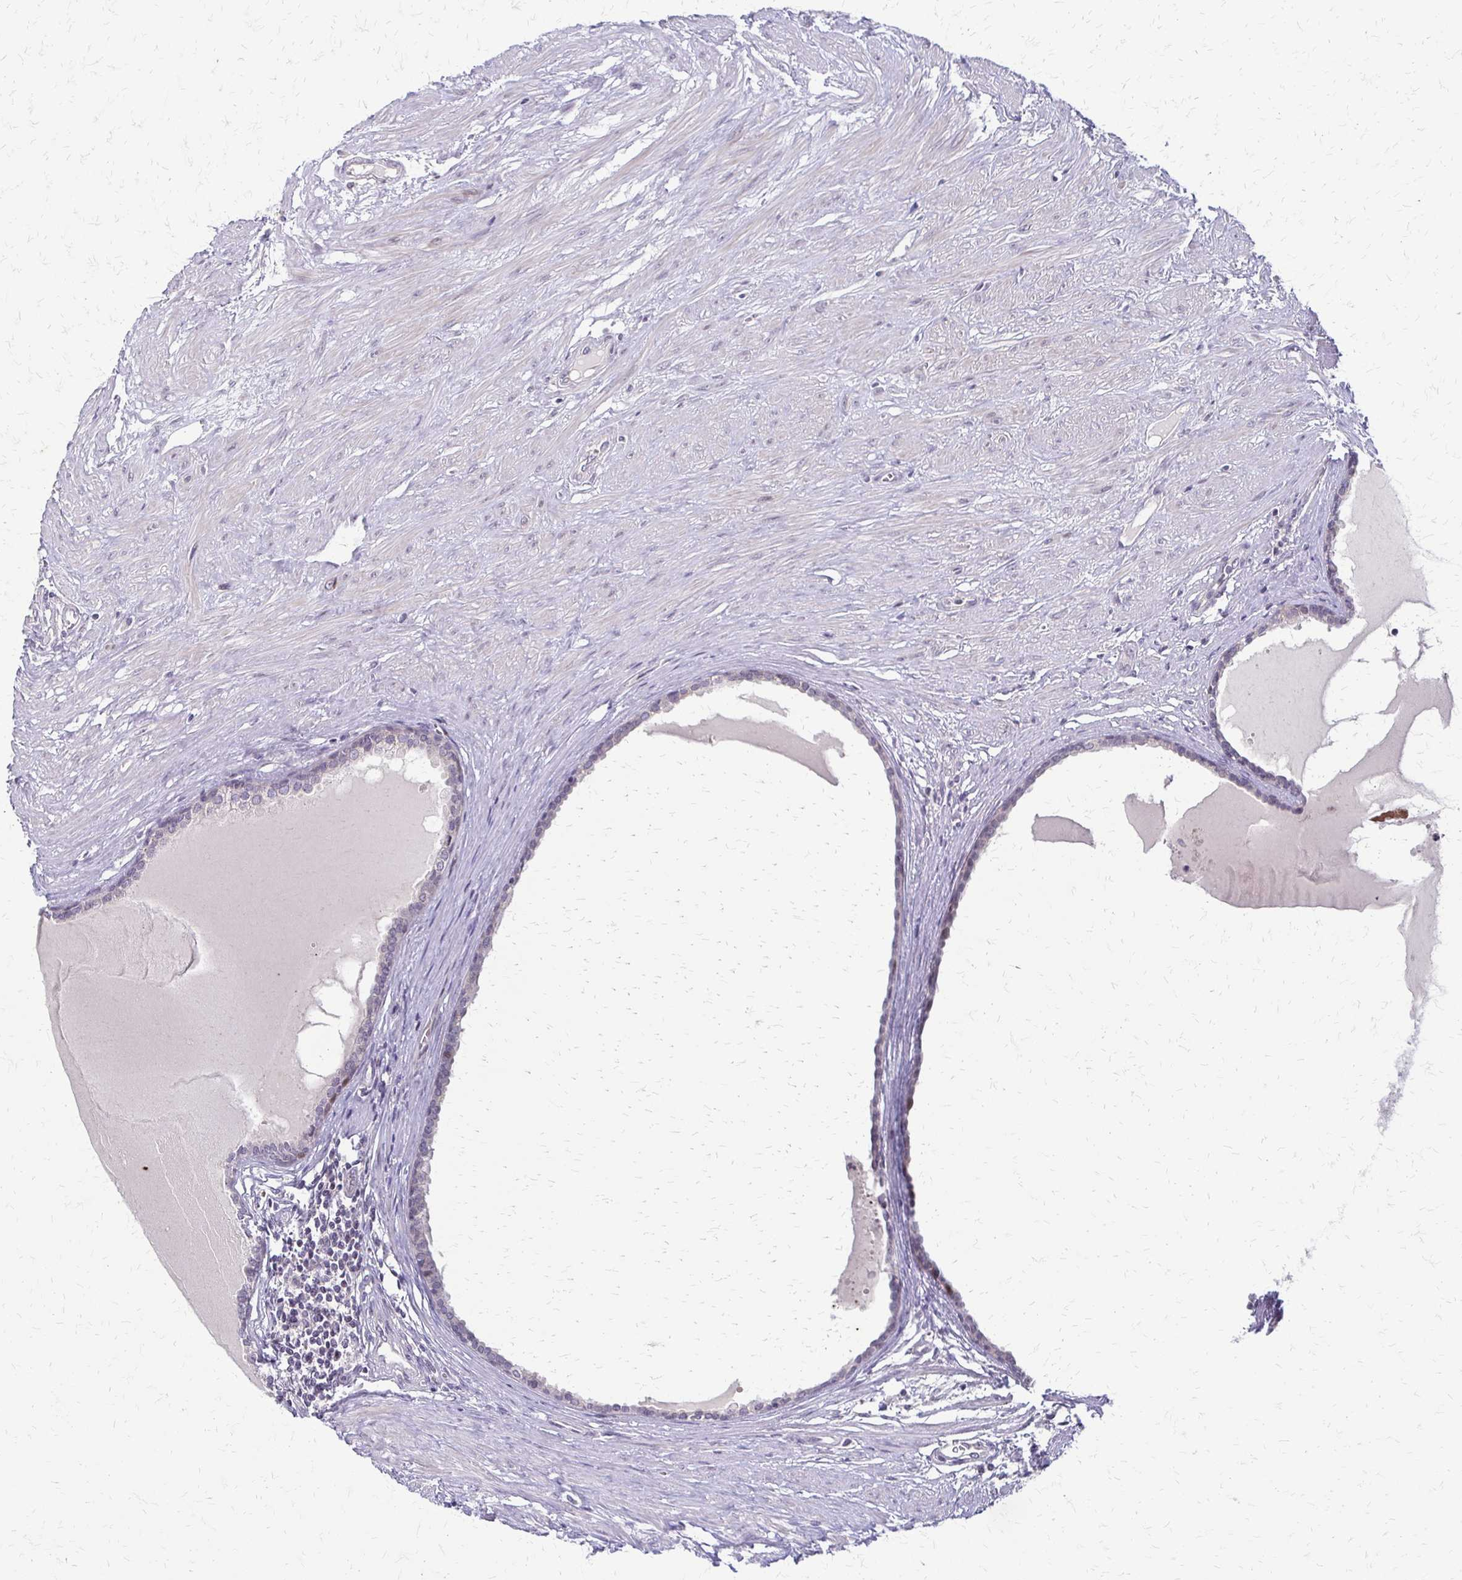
{"staining": {"intensity": "negative", "quantity": "none", "location": "none"}, "tissue": "prostate", "cell_type": "Glandular cells", "image_type": "normal", "snomed": [{"axis": "morphology", "description": "Normal tissue, NOS"}, {"axis": "topography", "description": "Prostate"}, {"axis": "topography", "description": "Peripheral nerve tissue"}], "caption": "The image demonstrates no significant expression in glandular cells of prostate. (Brightfield microscopy of DAB (3,3'-diaminobenzidine) immunohistochemistry at high magnification).", "gene": "TRIR", "patient": {"sex": "male", "age": 55}}